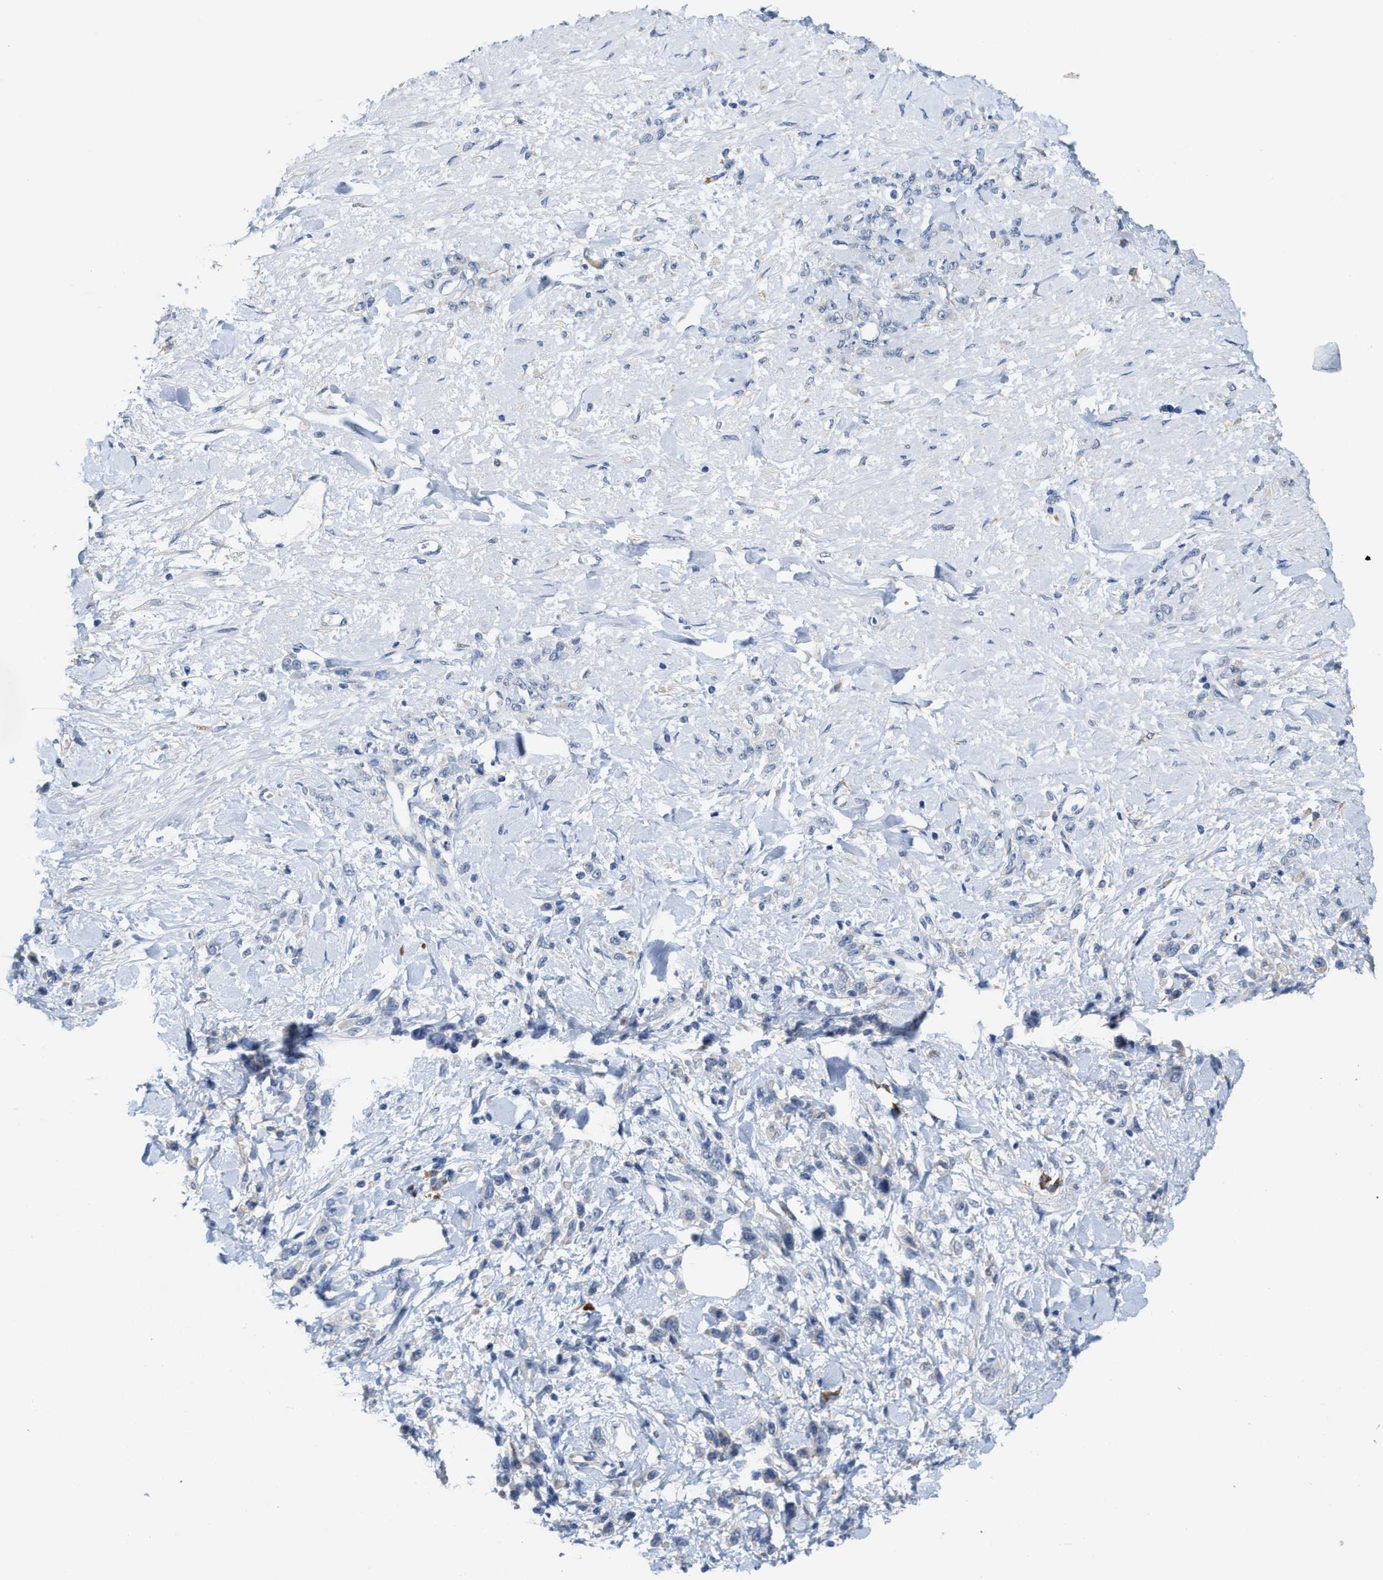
{"staining": {"intensity": "negative", "quantity": "none", "location": "none"}, "tissue": "stomach cancer", "cell_type": "Tumor cells", "image_type": "cancer", "snomed": [{"axis": "morphology", "description": "Normal tissue, NOS"}, {"axis": "morphology", "description": "Adenocarcinoma, NOS"}, {"axis": "topography", "description": "Stomach"}], "caption": "An image of stomach cancer (adenocarcinoma) stained for a protein reveals no brown staining in tumor cells. (DAB immunohistochemistry (IHC) with hematoxylin counter stain).", "gene": "RYR2", "patient": {"sex": "male", "age": 82}}